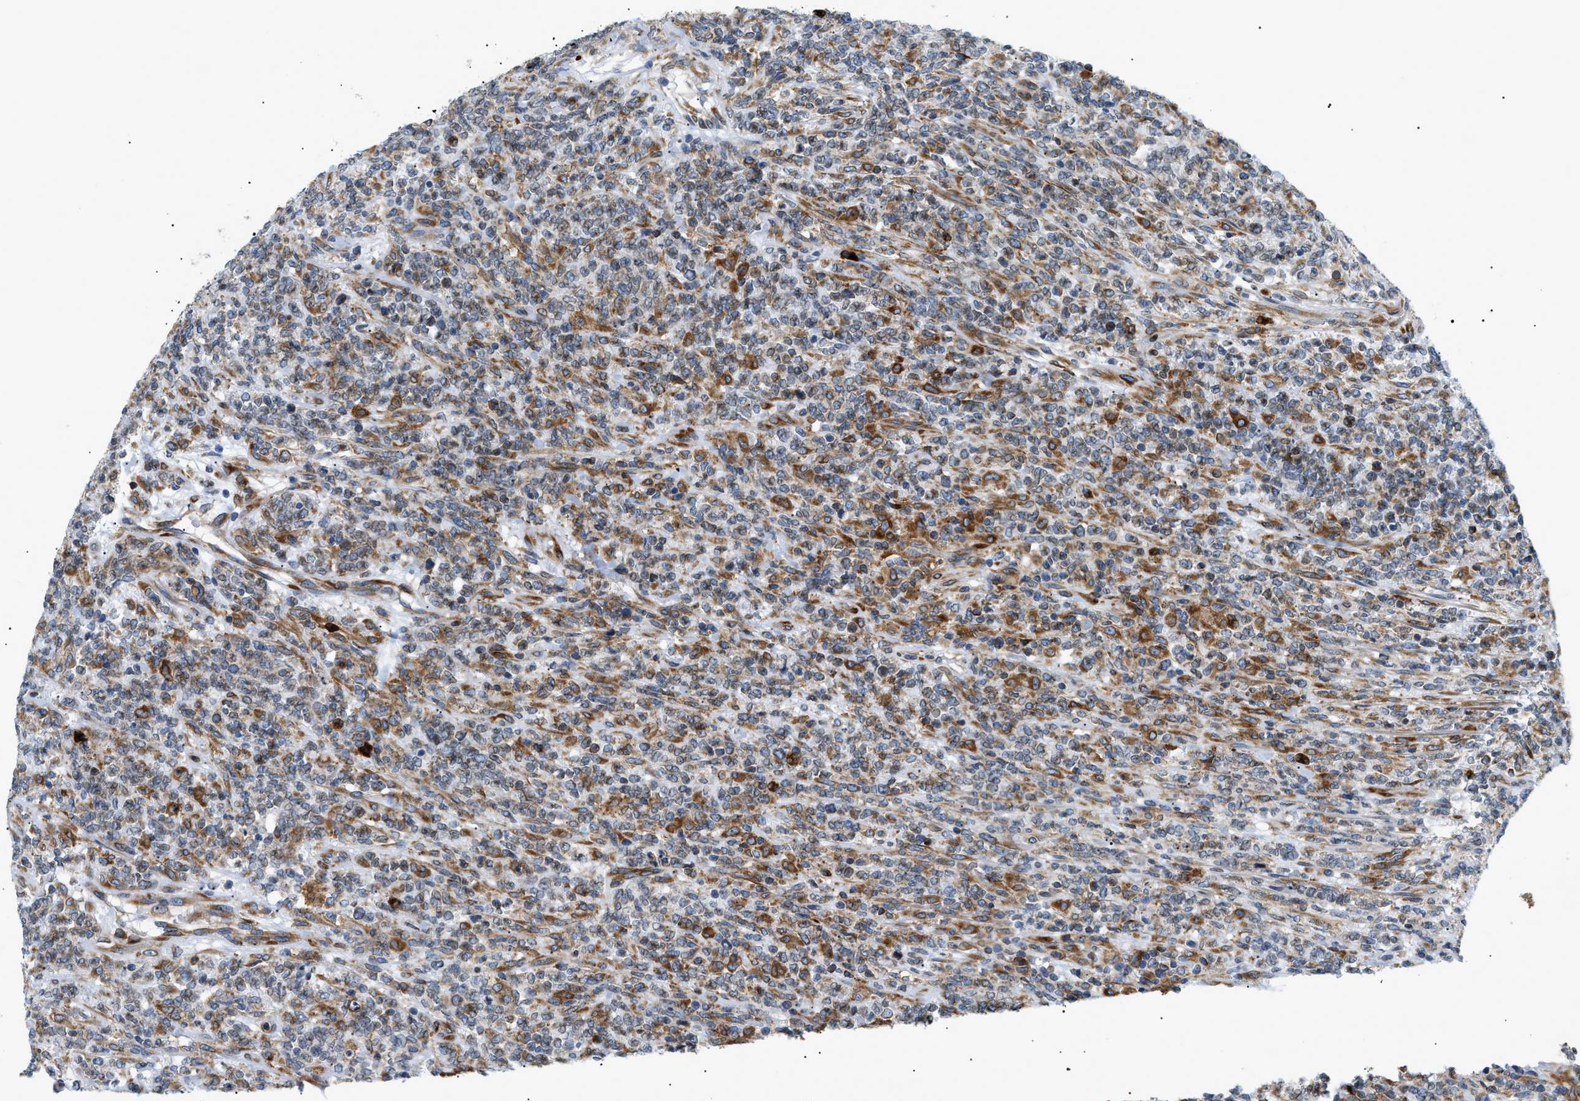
{"staining": {"intensity": "moderate", "quantity": "25%-75%", "location": "cytoplasmic/membranous"}, "tissue": "lymphoma", "cell_type": "Tumor cells", "image_type": "cancer", "snomed": [{"axis": "morphology", "description": "Malignant lymphoma, non-Hodgkin's type, High grade"}, {"axis": "topography", "description": "Soft tissue"}], "caption": "The image demonstrates staining of high-grade malignant lymphoma, non-Hodgkin's type, revealing moderate cytoplasmic/membranous protein staining (brown color) within tumor cells.", "gene": "DERL1", "patient": {"sex": "male", "age": 18}}